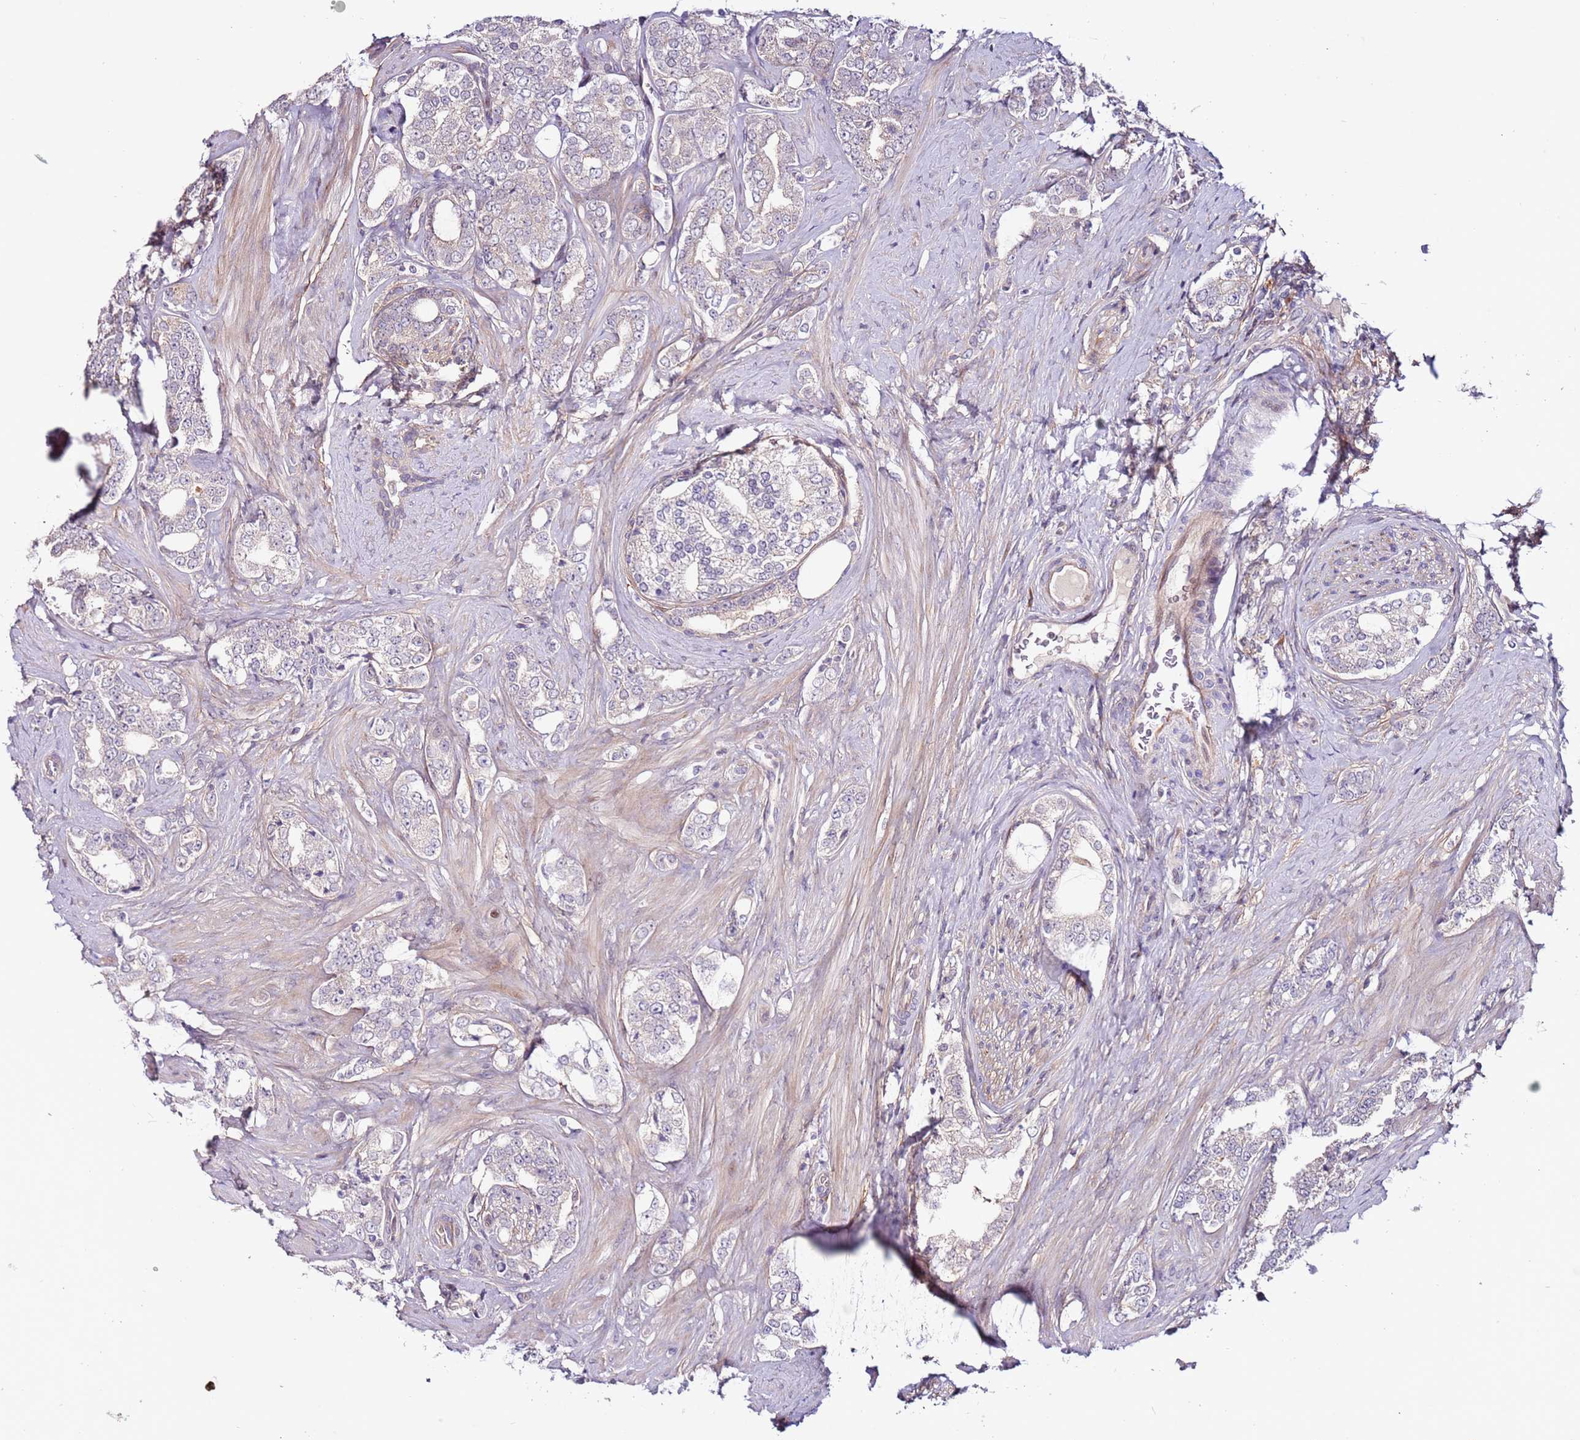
{"staining": {"intensity": "weak", "quantity": "<25%", "location": "cytoplasmic/membranous"}, "tissue": "prostate cancer", "cell_type": "Tumor cells", "image_type": "cancer", "snomed": [{"axis": "morphology", "description": "Adenocarcinoma, High grade"}, {"axis": "topography", "description": "Prostate"}], "caption": "The photomicrograph displays no significant positivity in tumor cells of prostate high-grade adenocarcinoma. (Brightfield microscopy of DAB IHC at high magnification).", "gene": "MTG2", "patient": {"sex": "male", "age": 64}}